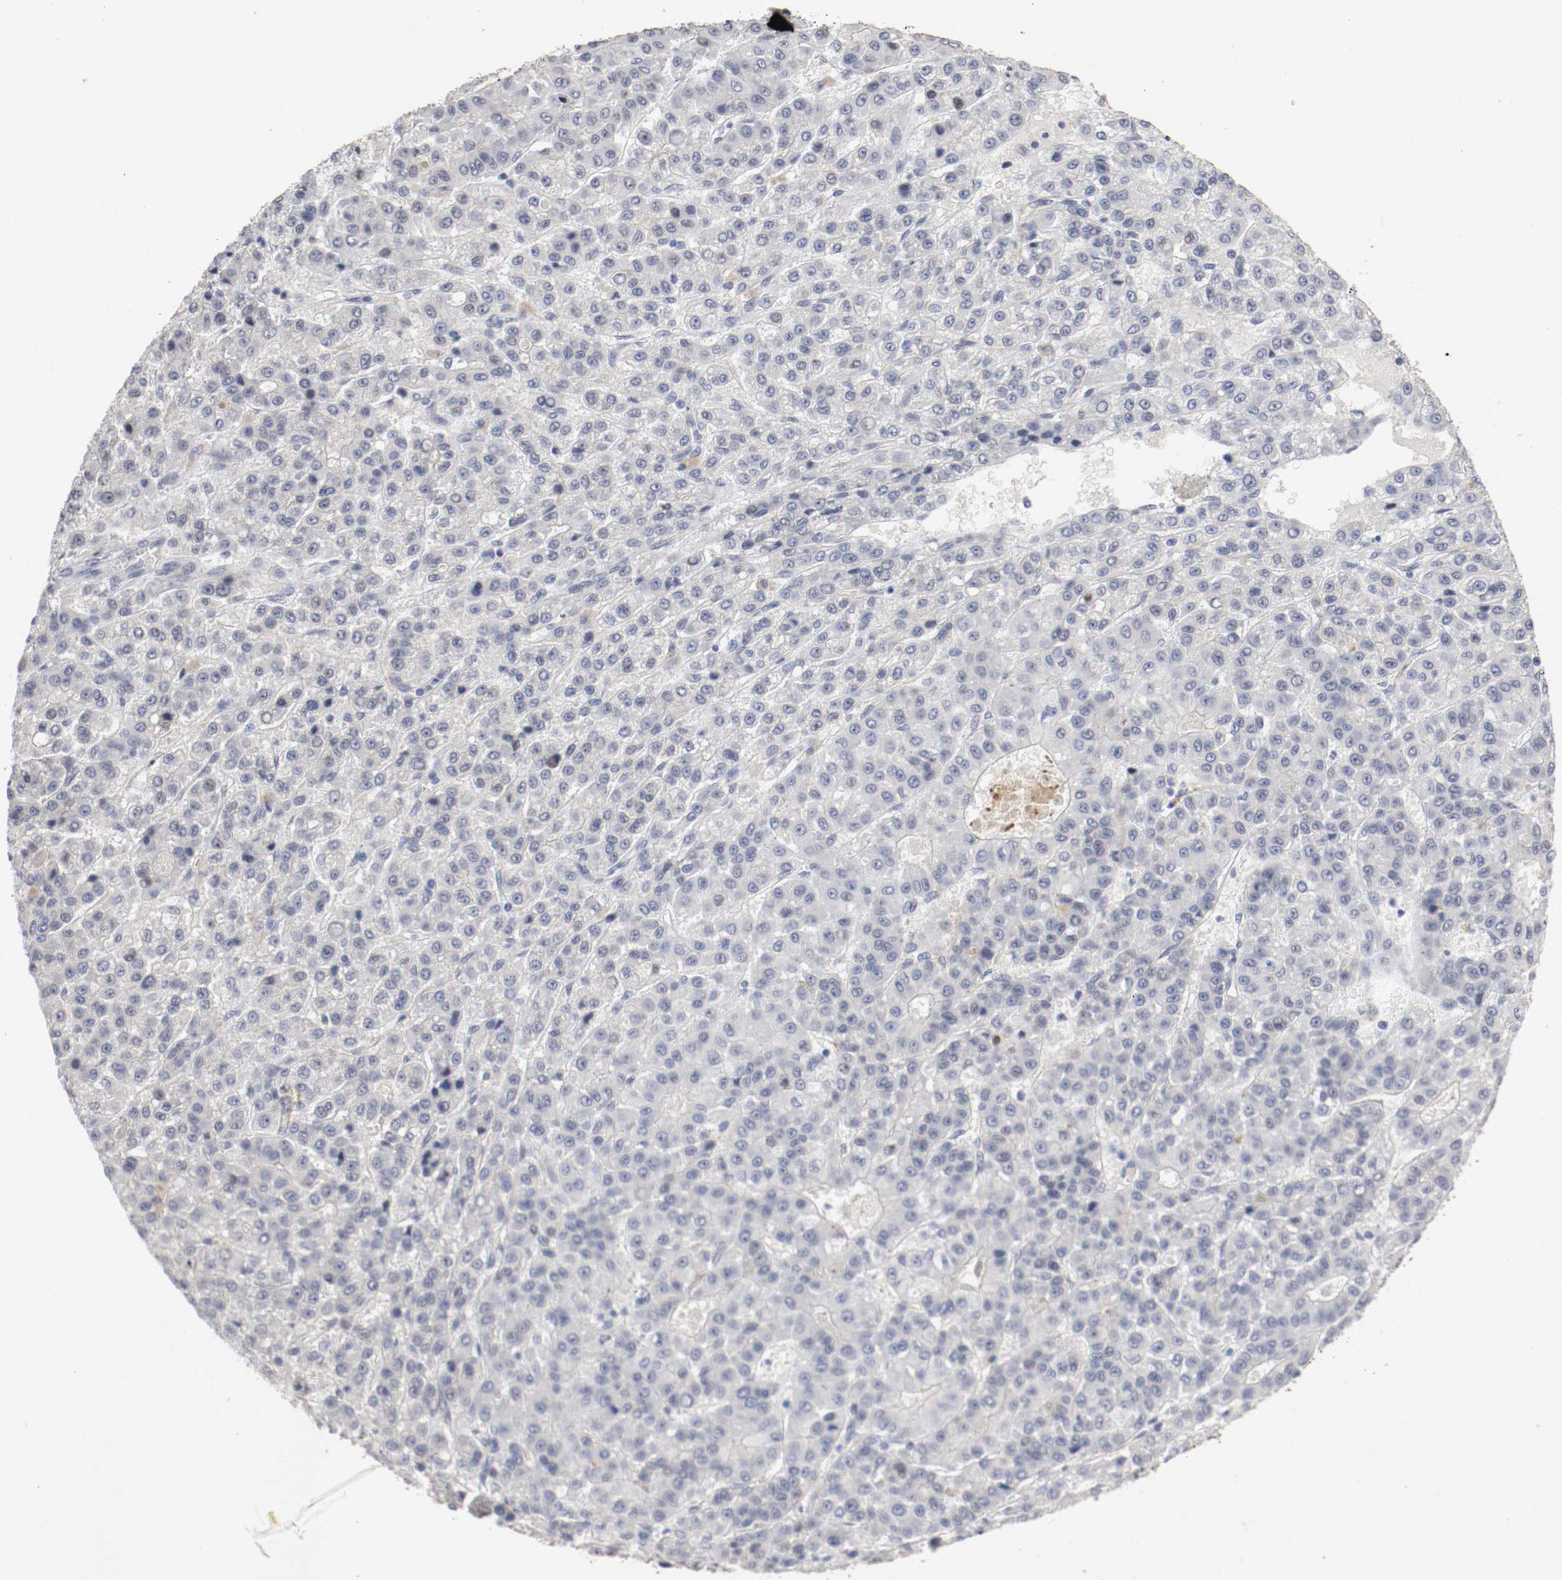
{"staining": {"intensity": "negative", "quantity": "none", "location": "none"}, "tissue": "liver cancer", "cell_type": "Tumor cells", "image_type": "cancer", "snomed": [{"axis": "morphology", "description": "Carcinoma, Hepatocellular, NOS"}, {"axis": "topography", "description": "Liver"}], "caption": "This is an immunohistochemistry (IHC) micrograph of human liver cancer (hepatocellular carcinoma). There is no staining in tumor cells.", "gene": "KIT", "patient": {"sex": "male", "age": 70}}